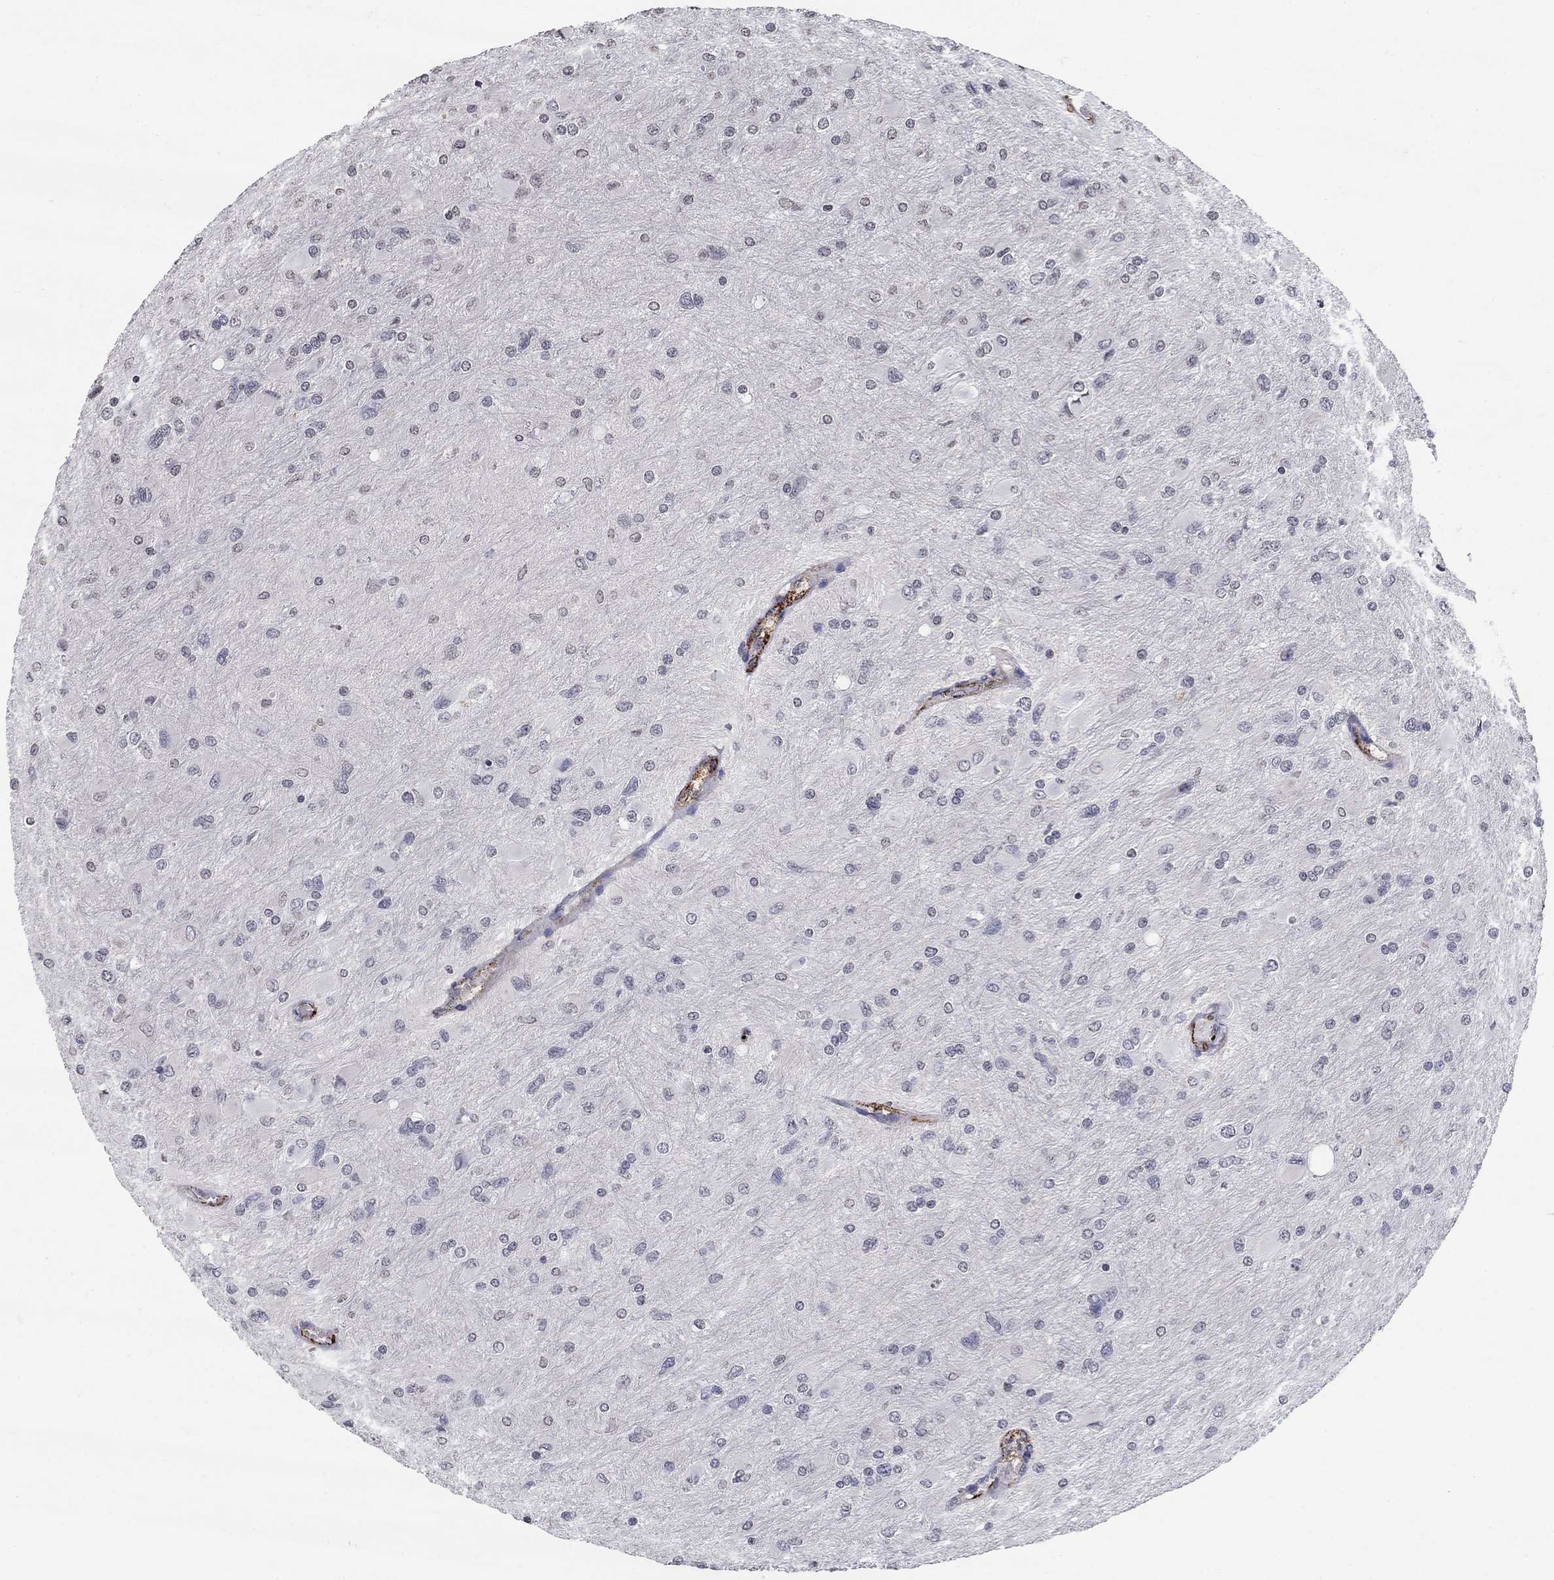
{"staining": {"intensity": "negative", "quantity": "none", "location": "none"}, "tissue": "glioma", "cell_type": "Tumor cells", "image_type": "cancer", "snomed": [{"axis": "morphology", "description": "Glioma, malignant, High grade"}, {"axis": "topography", "description": "Cerebral cortex"}], "caption": "Glioma stained for a protein using IHC exhibits no staining tumor cells.", "gene": "TINAG", "patient": {"sex": "female", "age": 36}}